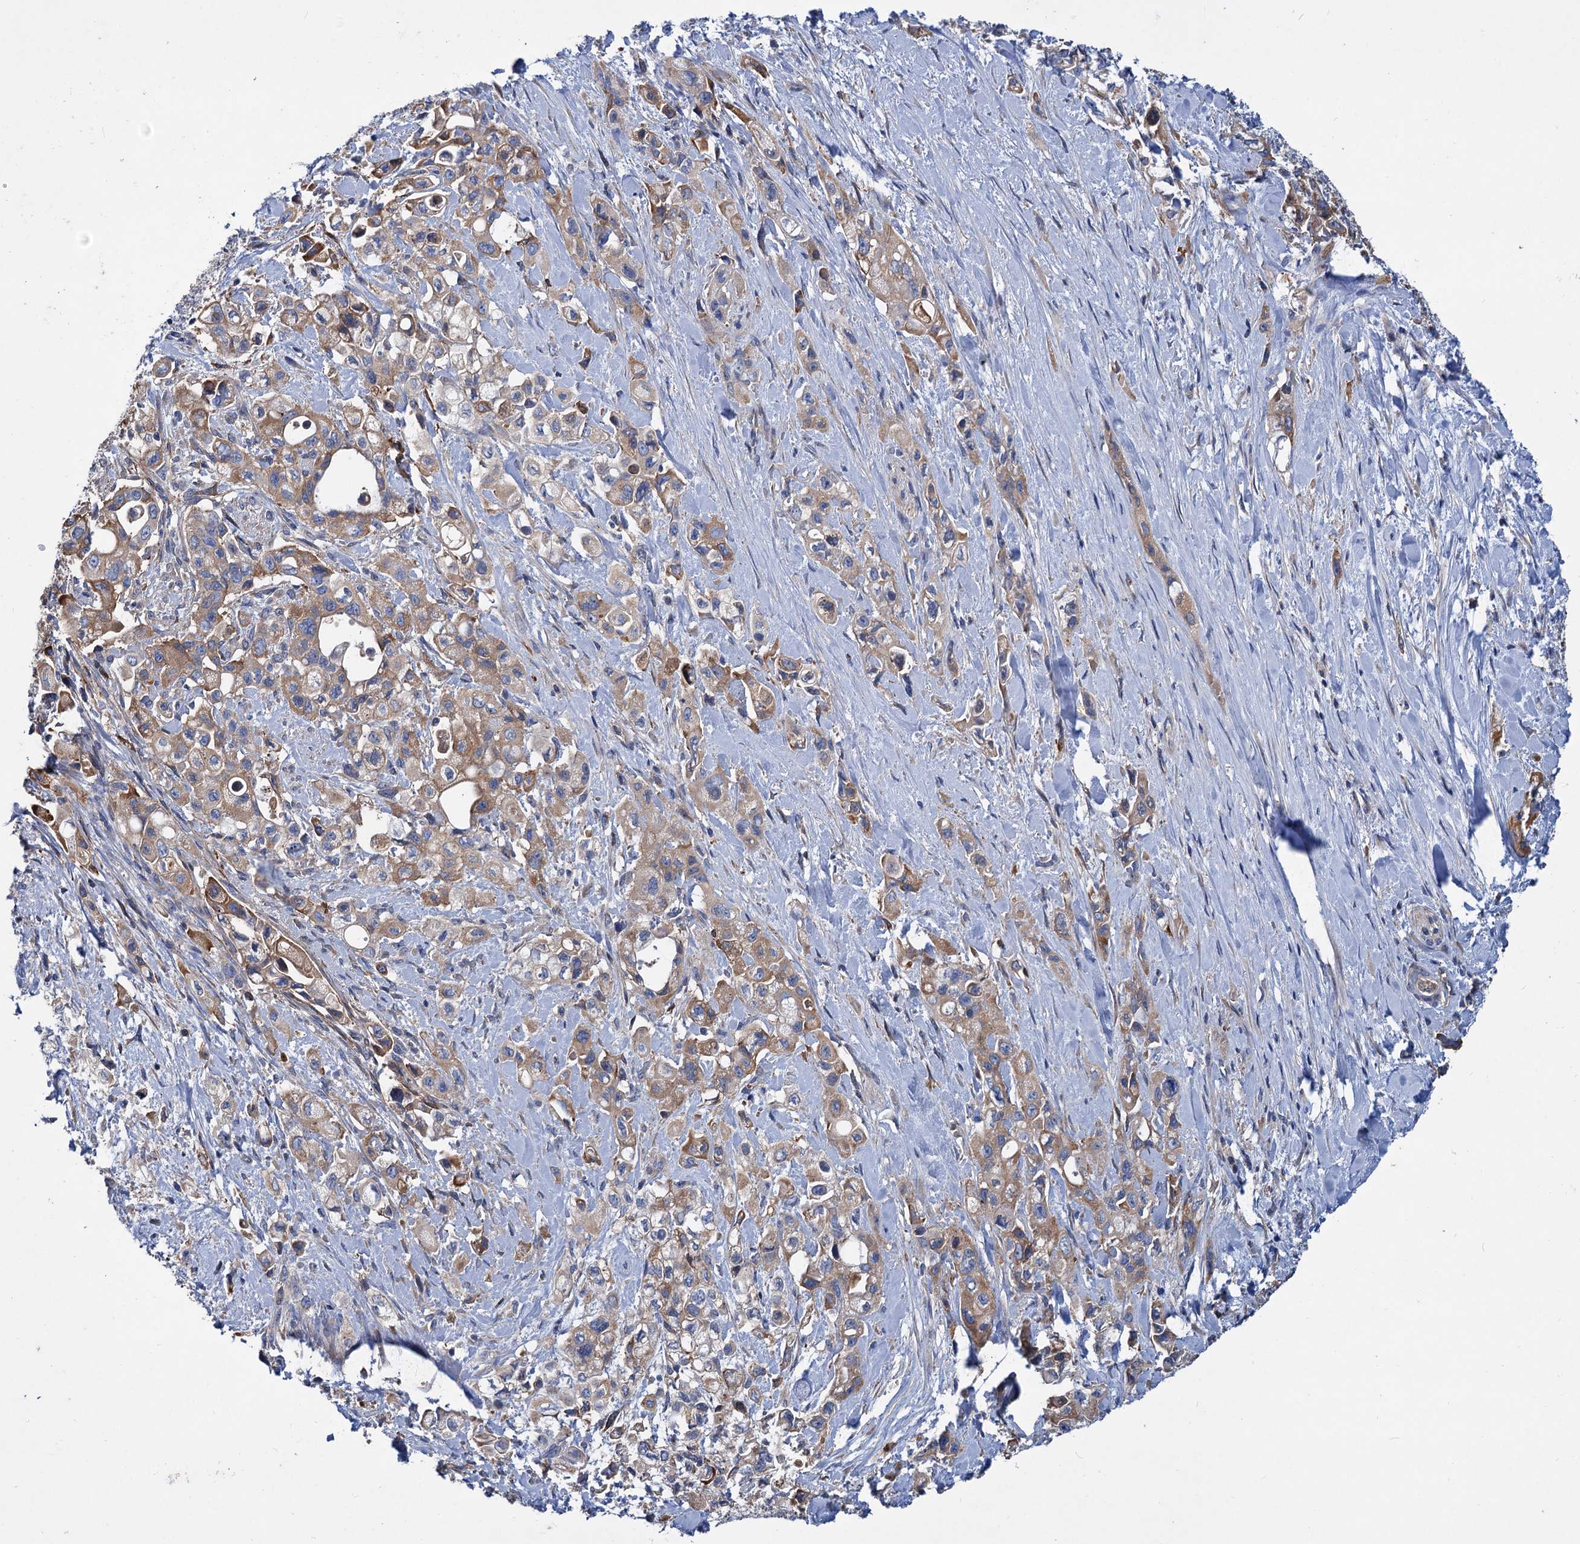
{"staining": {"intensity": "moderate", "quantity": "25%-75%", "location": "cytoplasmic/membranous"}, "tissue": "pancreatic cancer", "cell_type": "Tumor cells", "image_type": "cancer", "snomed": [{"axis": "morphology", "description": "Adenocarcinoma, NOS"}, {"axis": "topography", "description": "Pancreas"}], "caption": "Protein expression analysis of pancreatic cancer displays moderate cytoplasmic/membranous staining in approximately 25%-75% of tumor cells. (DAB IHC with brightfield microscopy, high magnification).", "gene": "TRIM55", "patient": {"sex": "female", "age": 66}}